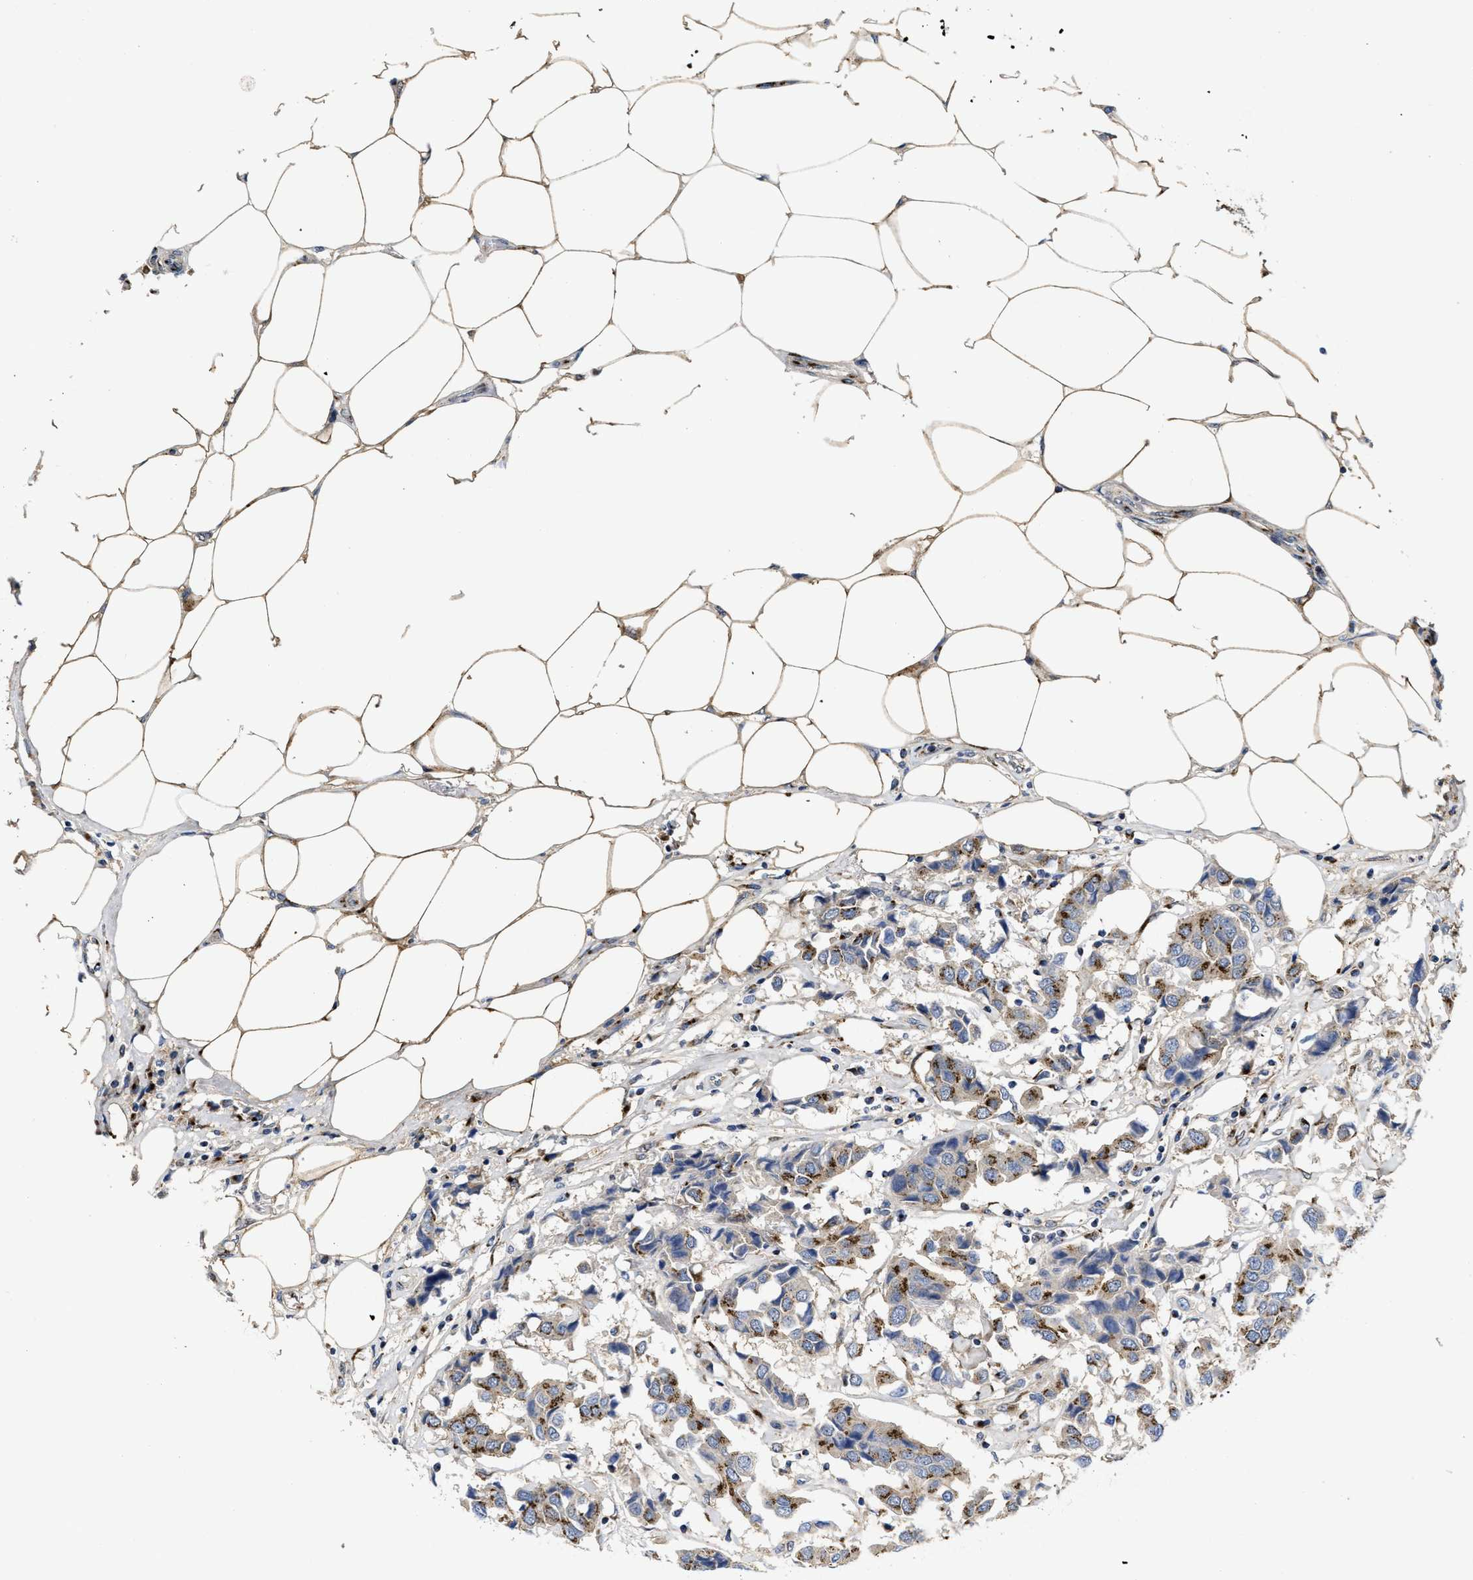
{"staining": {"intensity": "moderate", "quantity": ">75%", "location": "cytoplasmic/membranous"}, "tissue": "breast cancer", "cell_type": "Tumor cells", "image_type": "cancer", "snomed": [{"axis": "morphology", "description": "Duct carcinoma"}, {"axis": "topography", "description": "Breast"}], "caption": "Protein analysis of breast intraductal carcinoma tissue displays moderate cytoplasmic/membranous positivity in about >75% of tumor cells. The staining was performed using DAB, with brown indicating positive protein expression. Nuclei are stained blue with hematoxylin.", "gene": "ZNF70", "patient": {"sex": "female", "age": 80}}